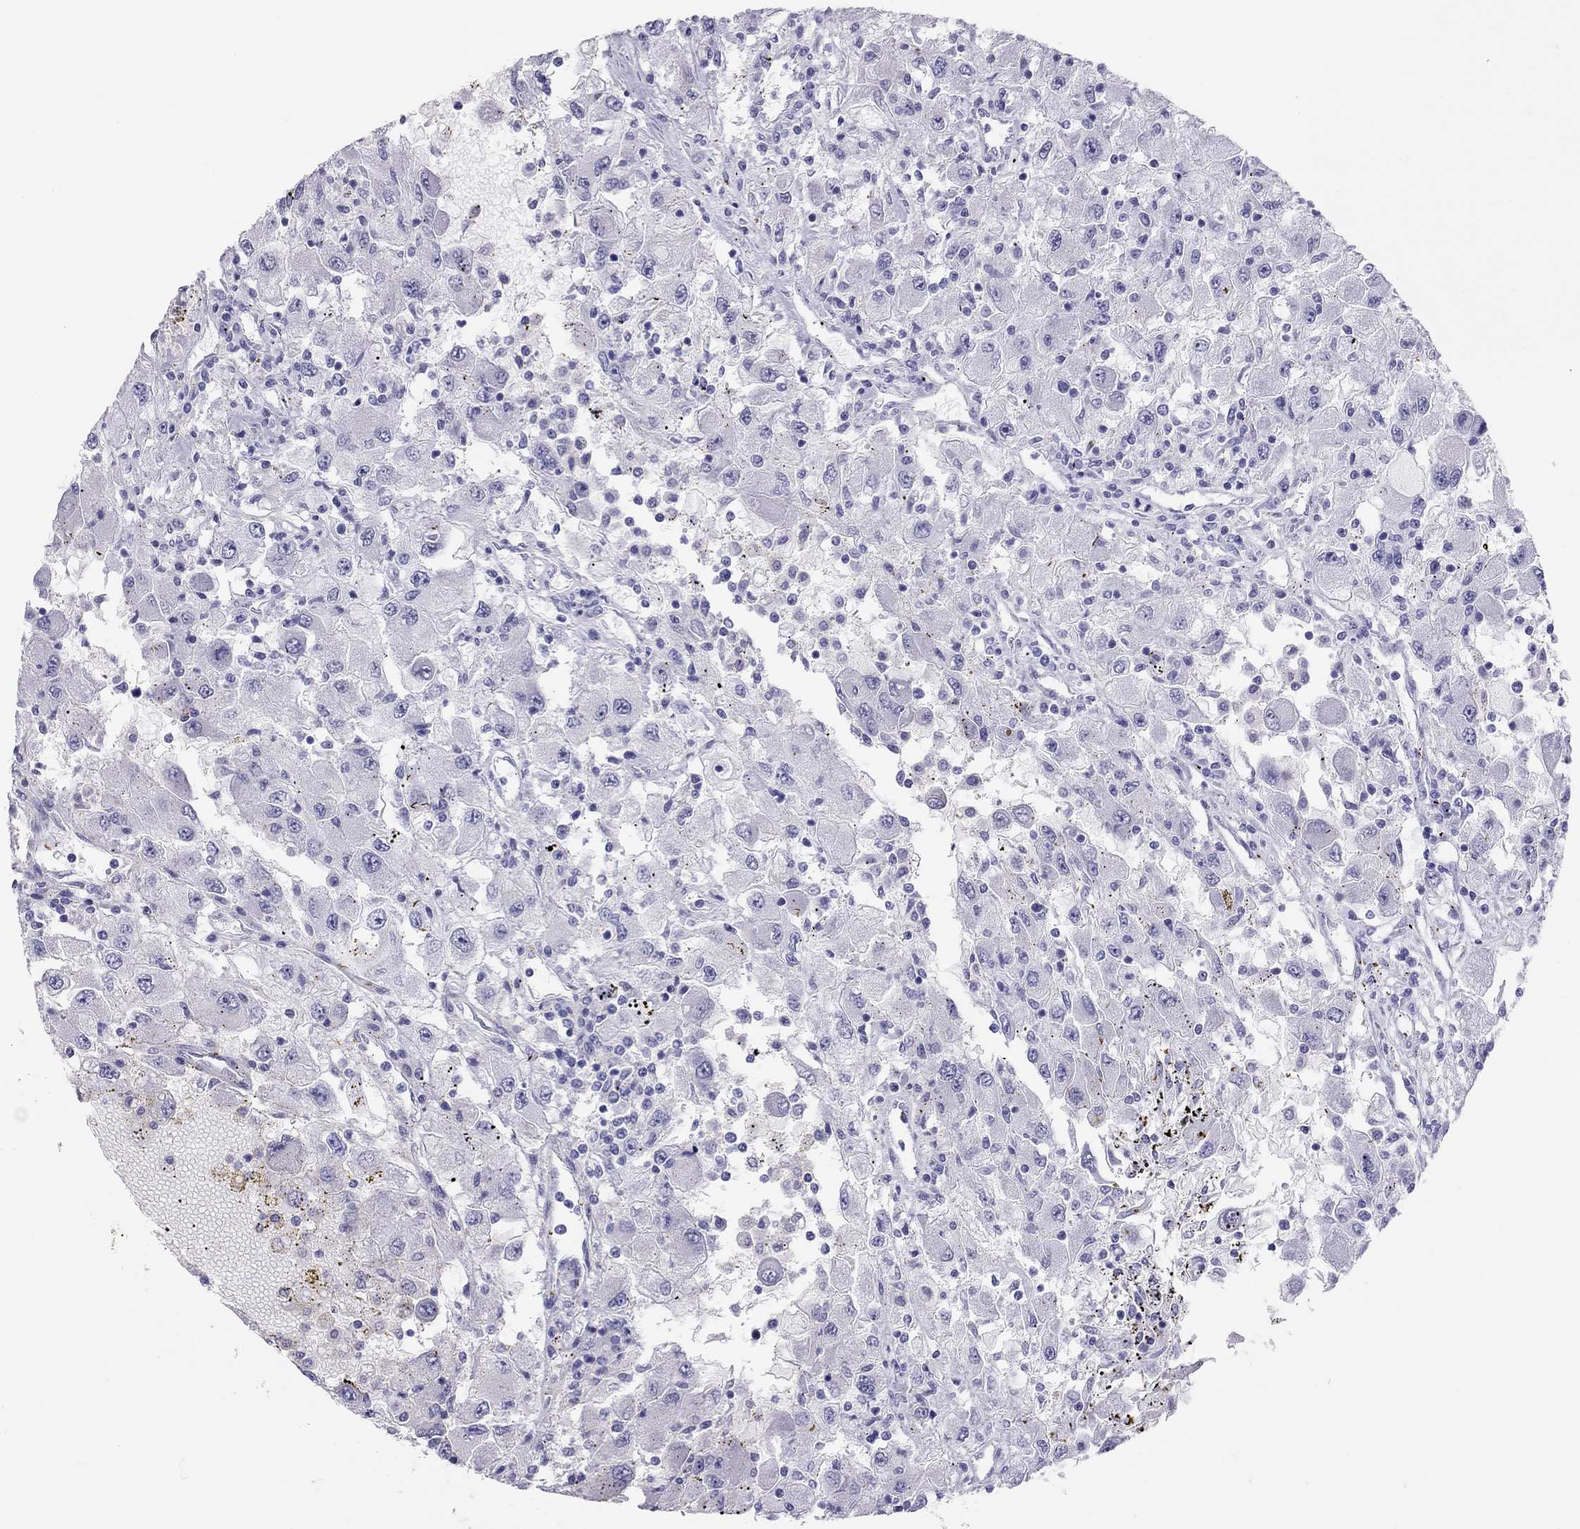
{"staining": {"intensity": "negative", "quantity": "none", "location": "none"}, "tissue": "renal cancer", "cell_type": "Tumor cells", "image_type": "cancer", "snomed": [{"axis": "morphology", "description": "Adenocarcinoma, NOS"}, {"axis": "topography", "description": "Kidney"}], "caption": "Renal adenocarcinoma stained for a protein using immunohistochemistry (IHC) displays no positivity tumor cells.", "gene": "PSMB11", "patient": {"sex": "female", "age": 67}}